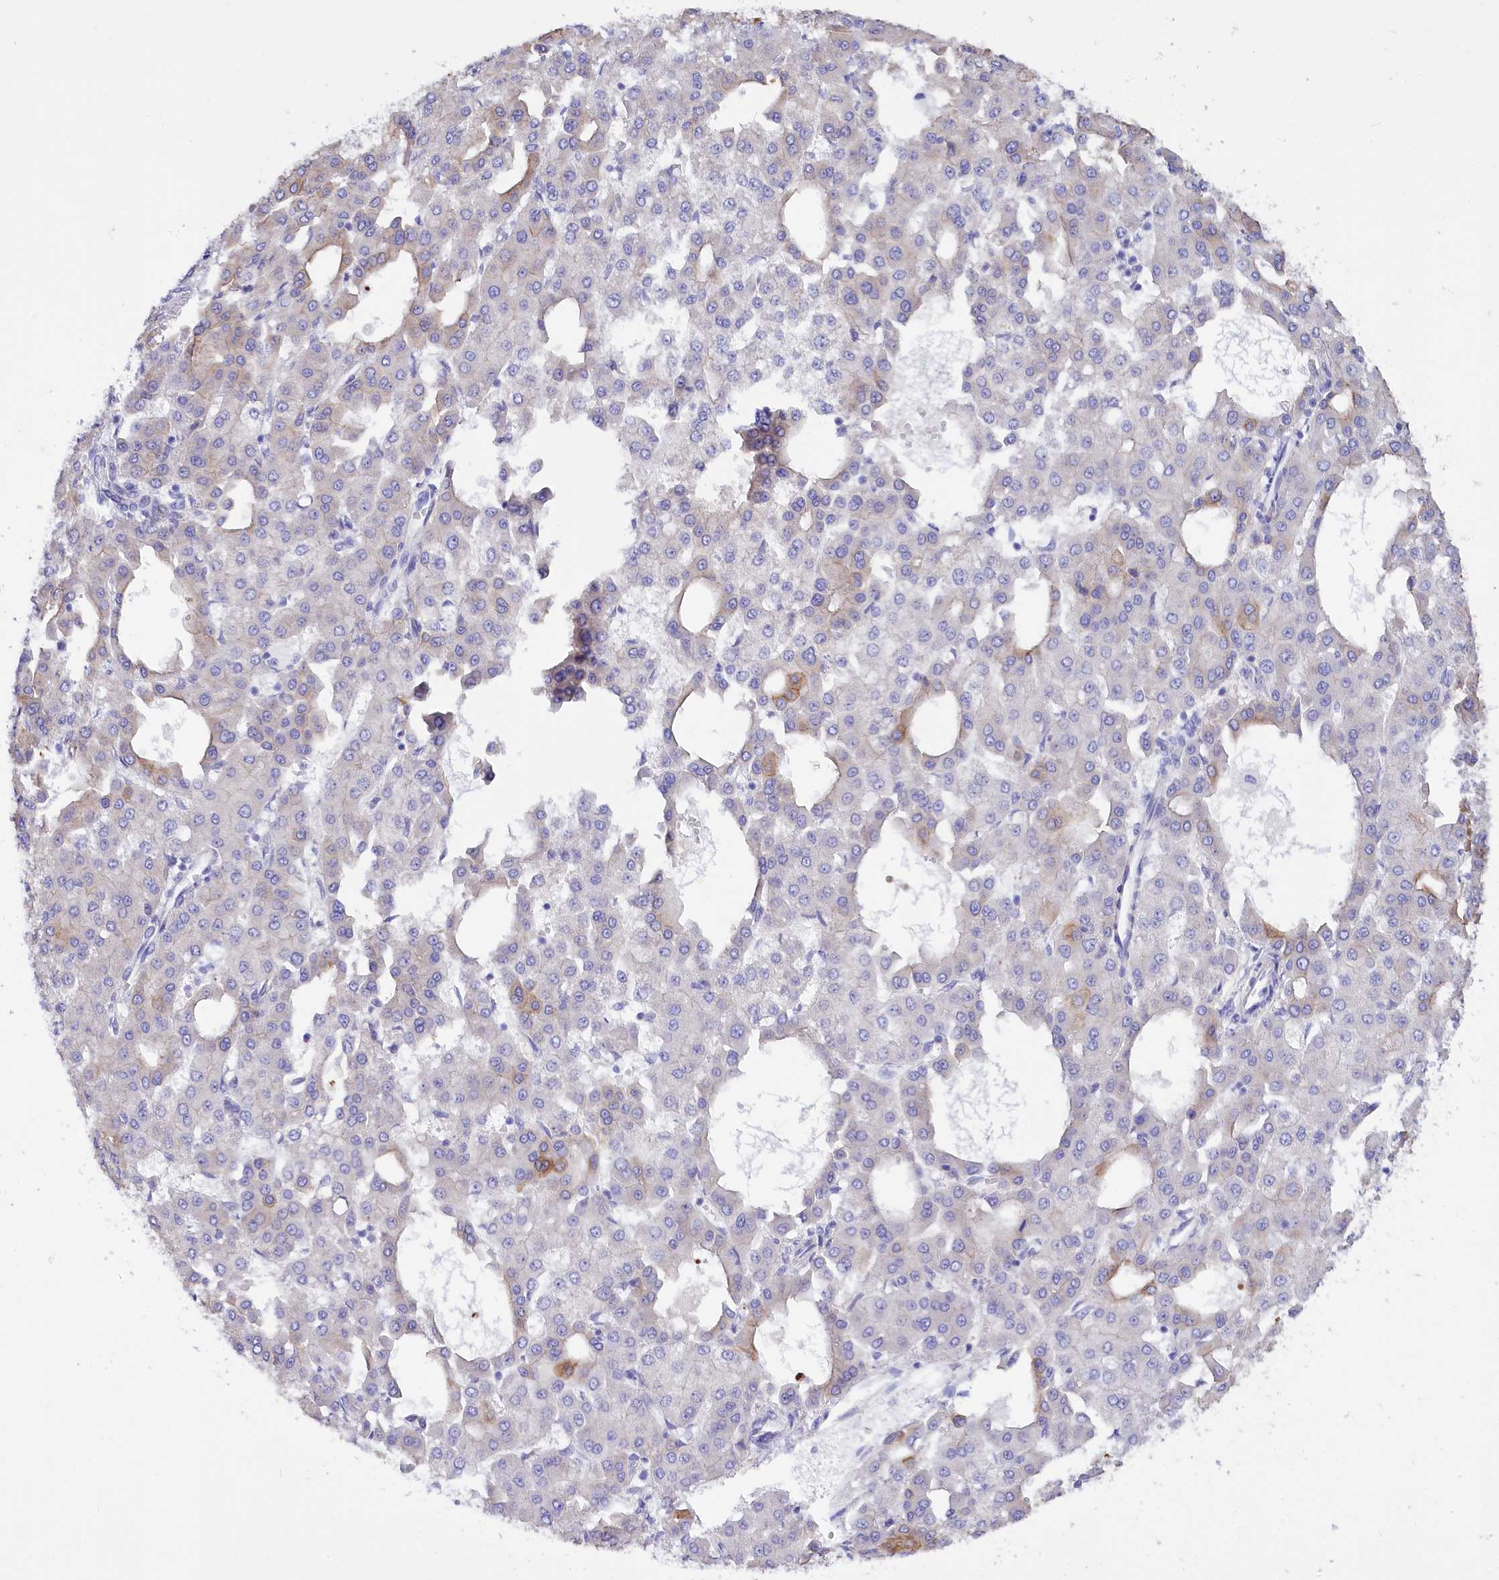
{"staining": {"intensity": "weak", "quantity": "<25%", "location": "cytoplasmic/membranous"}, "tissue": "liver cancer", "cell_type": "Tumor cells", "image_type": "cancer", "snomed": [{"axis": "morphology", "description": "Carcinoma, Hepatocellular, NOS"}, {"axis": "topography", "description": "Liver"}], "caption": "IHC of liver cancer reveals no staining in tumor cells.", "gene": "FAAP20", "patient": {"sex": "male", "age": 47}}